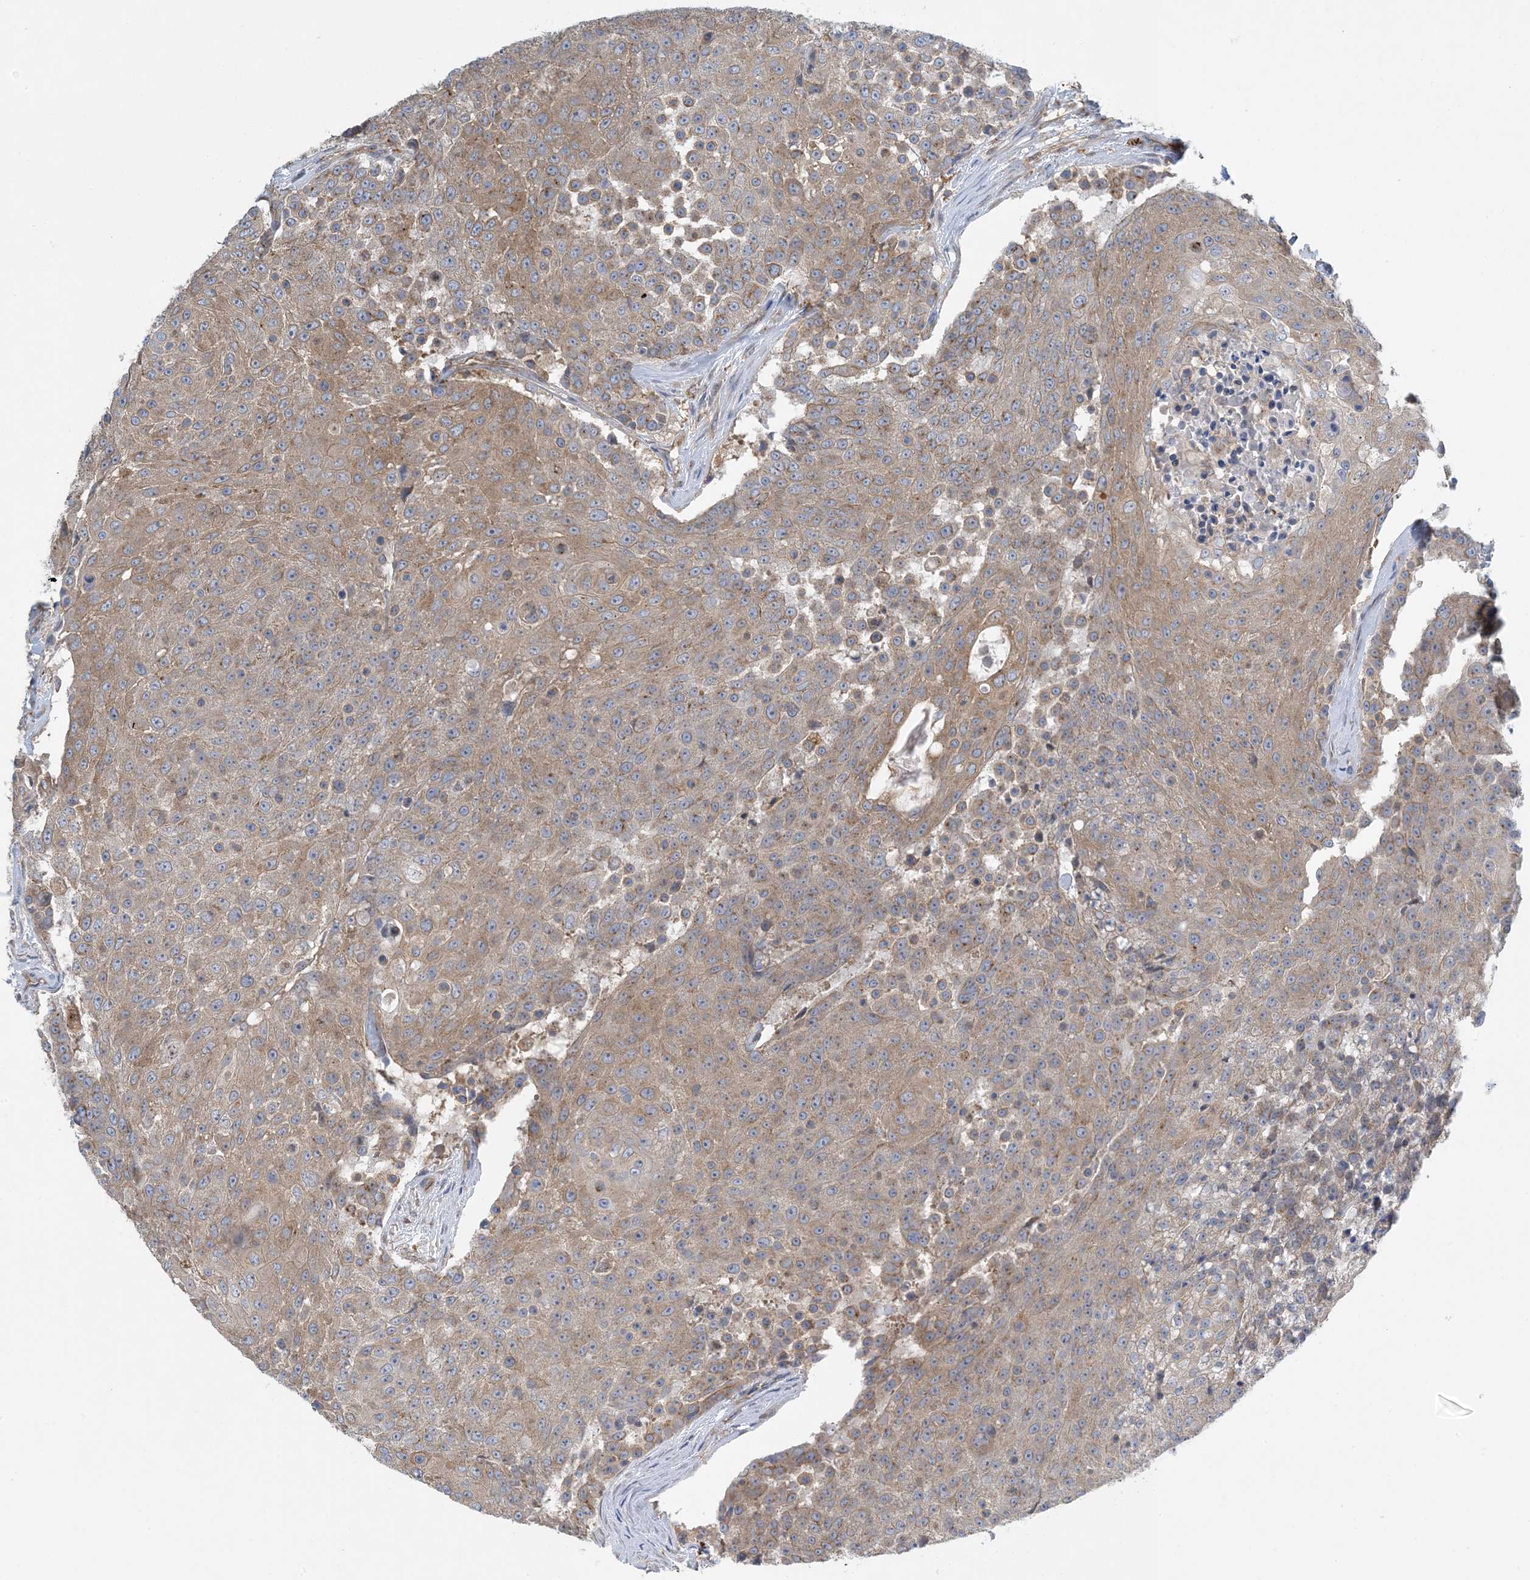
{"staining": {"intensity": "moderate", "quantity": ">75%", "location": "cytoplasmic/membranous"}, "tissue": "urothelial cancer", "cell_type": "Tumor cells", "image_type": "cancer", "snomed": [{"axis": "morphology", "description": "Urothelial carcinoma, High grade"}, {"axis": "topography", "description": "Urinary bladder"}], "caption": "Human urothelial cancer stained with a brown dye shows moderate cytoplasmic/membranous positive positivity in about >75% of tumor cells.", "gene": "SIDT1", "patient": {"sex": "female", "age": 63}}